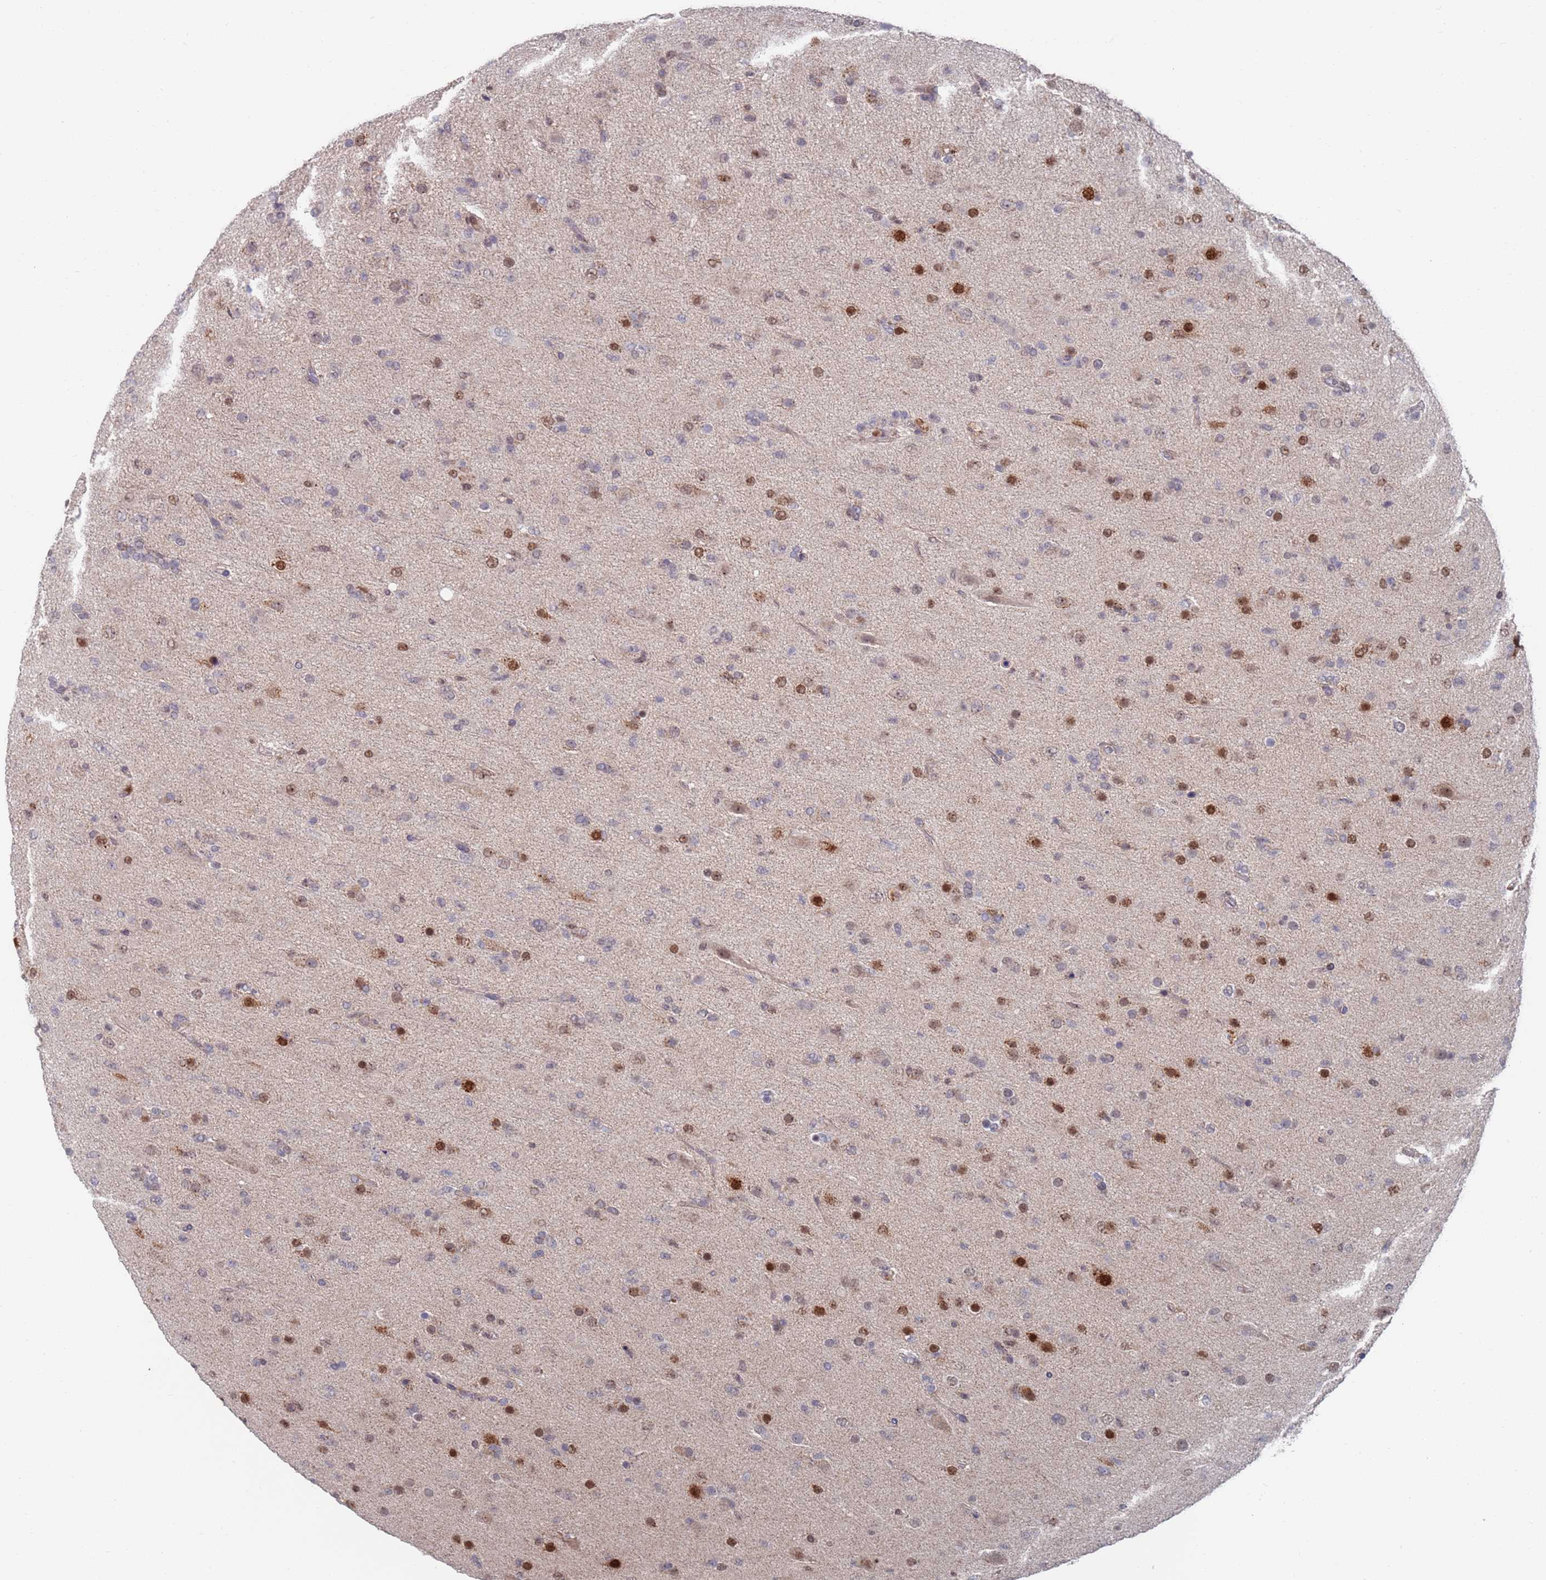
{"staining": {"intensity": "moderate", "quantity": "<25%", "location": "nuclear"}, "tissue": "glioma", "cell_type": "Tumor cells", "image_type": "cancer", "snomed": [{"axis": "morphology", "description": "Glioma, malignant, Low grade"}, {"axis": "topography", "description": "Brain"}], "caption": "This is a micrograph of immunohistochemistry (IHC) staining of glioma, which shows moderate staining in the nuclear of tumor cells.", "gene": "RPP25", "patient": {"sex": "male", "age": 65}}